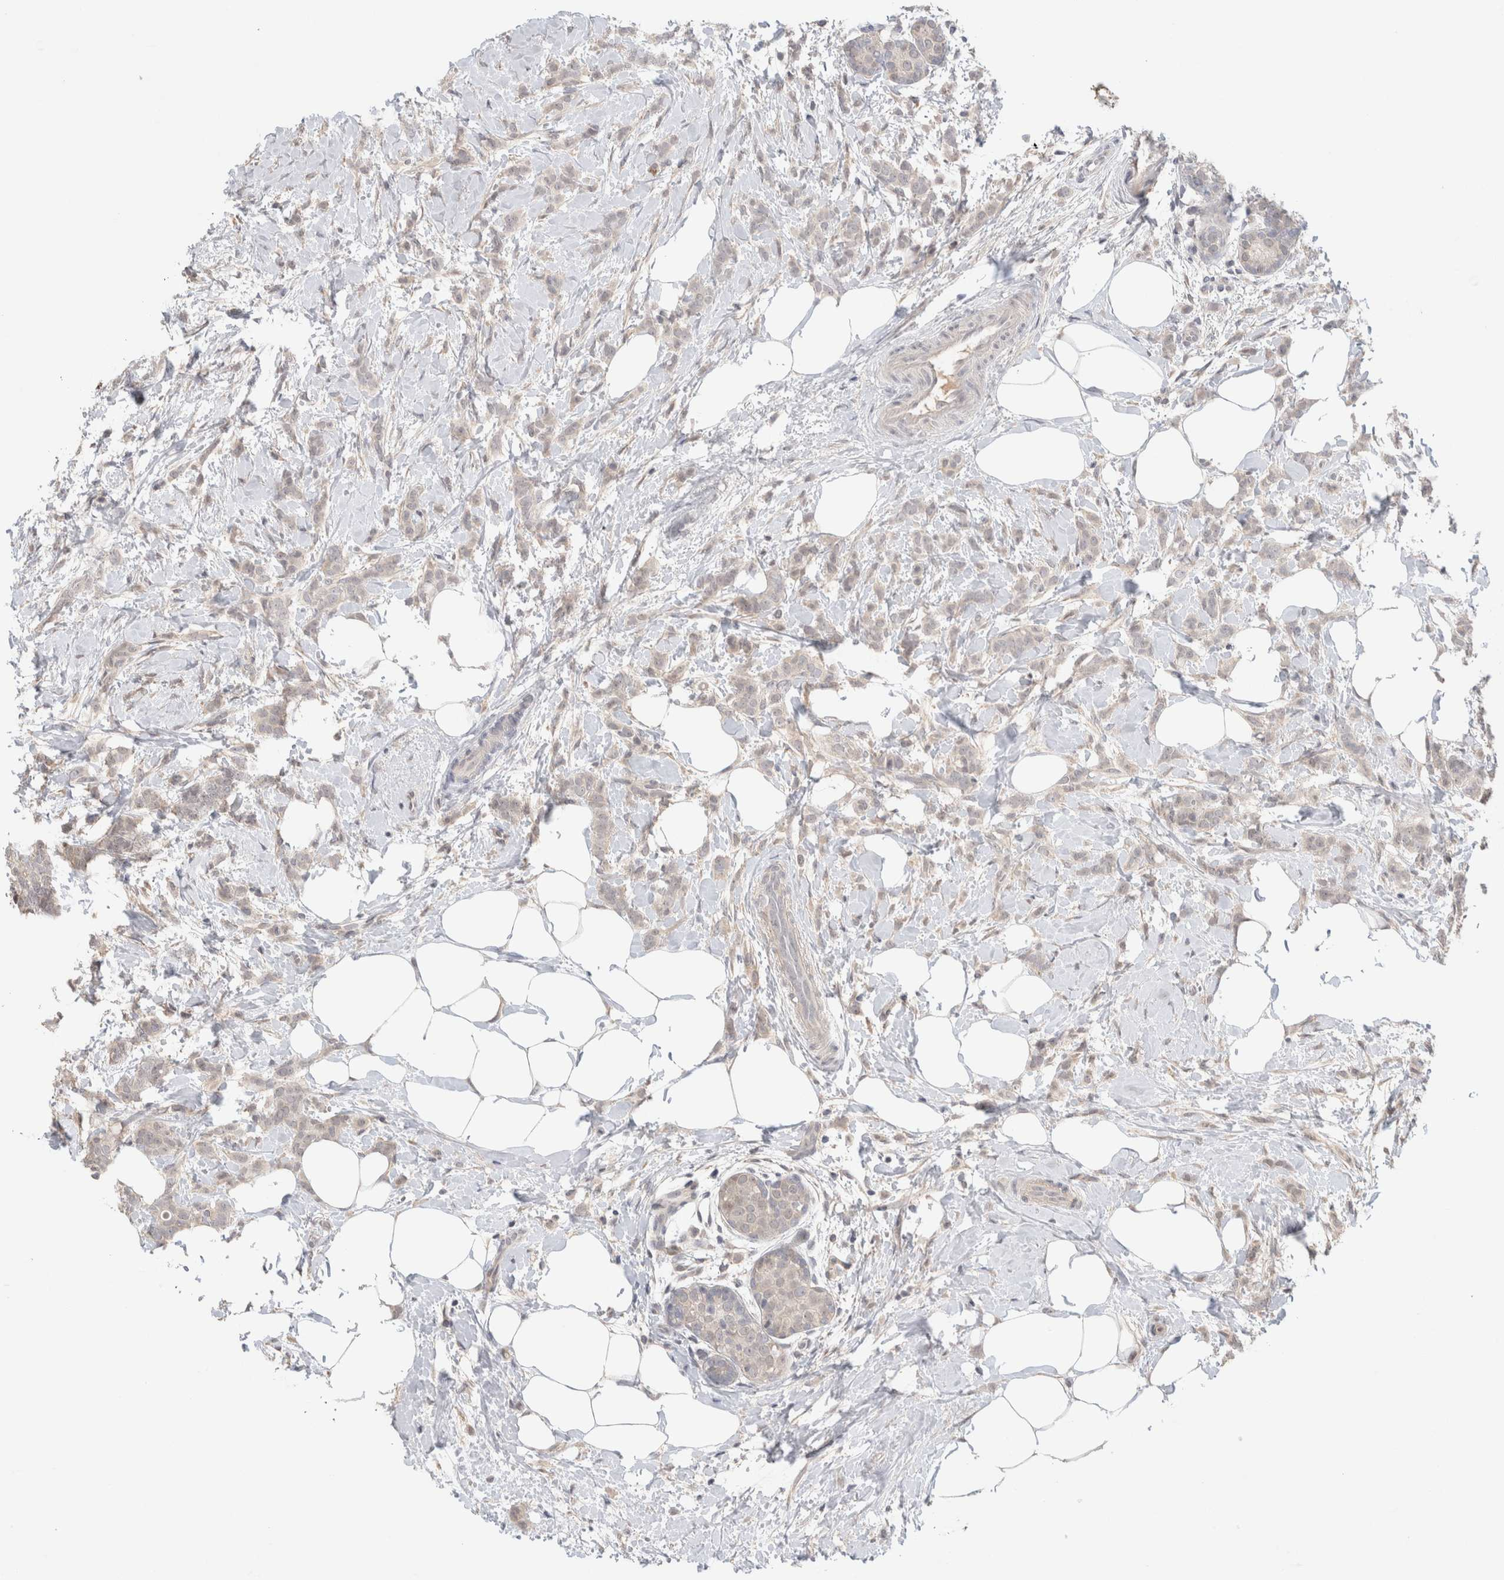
{"staining": {"intensity": "weak", "quantity": "25%-75%", "location": "cytoplasmic/membranous"}, "tissue": "breast cancer", "cell_type": "Tumor cells", "image_type": "cancer", "snomed": [{"axis": "morphology", "description": "Lobular carcinoma, in situ"}, {"axis": "morphology", "description": "Lobular carcinoma"}, {"axis": "topography", "description": "Breast"}], "caption": "A brown stain labels weak cytoplasmic/membranous positivity of a protein in breast cancer tumor cells.", "gene": "SYDE2", "patient": {"sex": "female", "age": 41}}